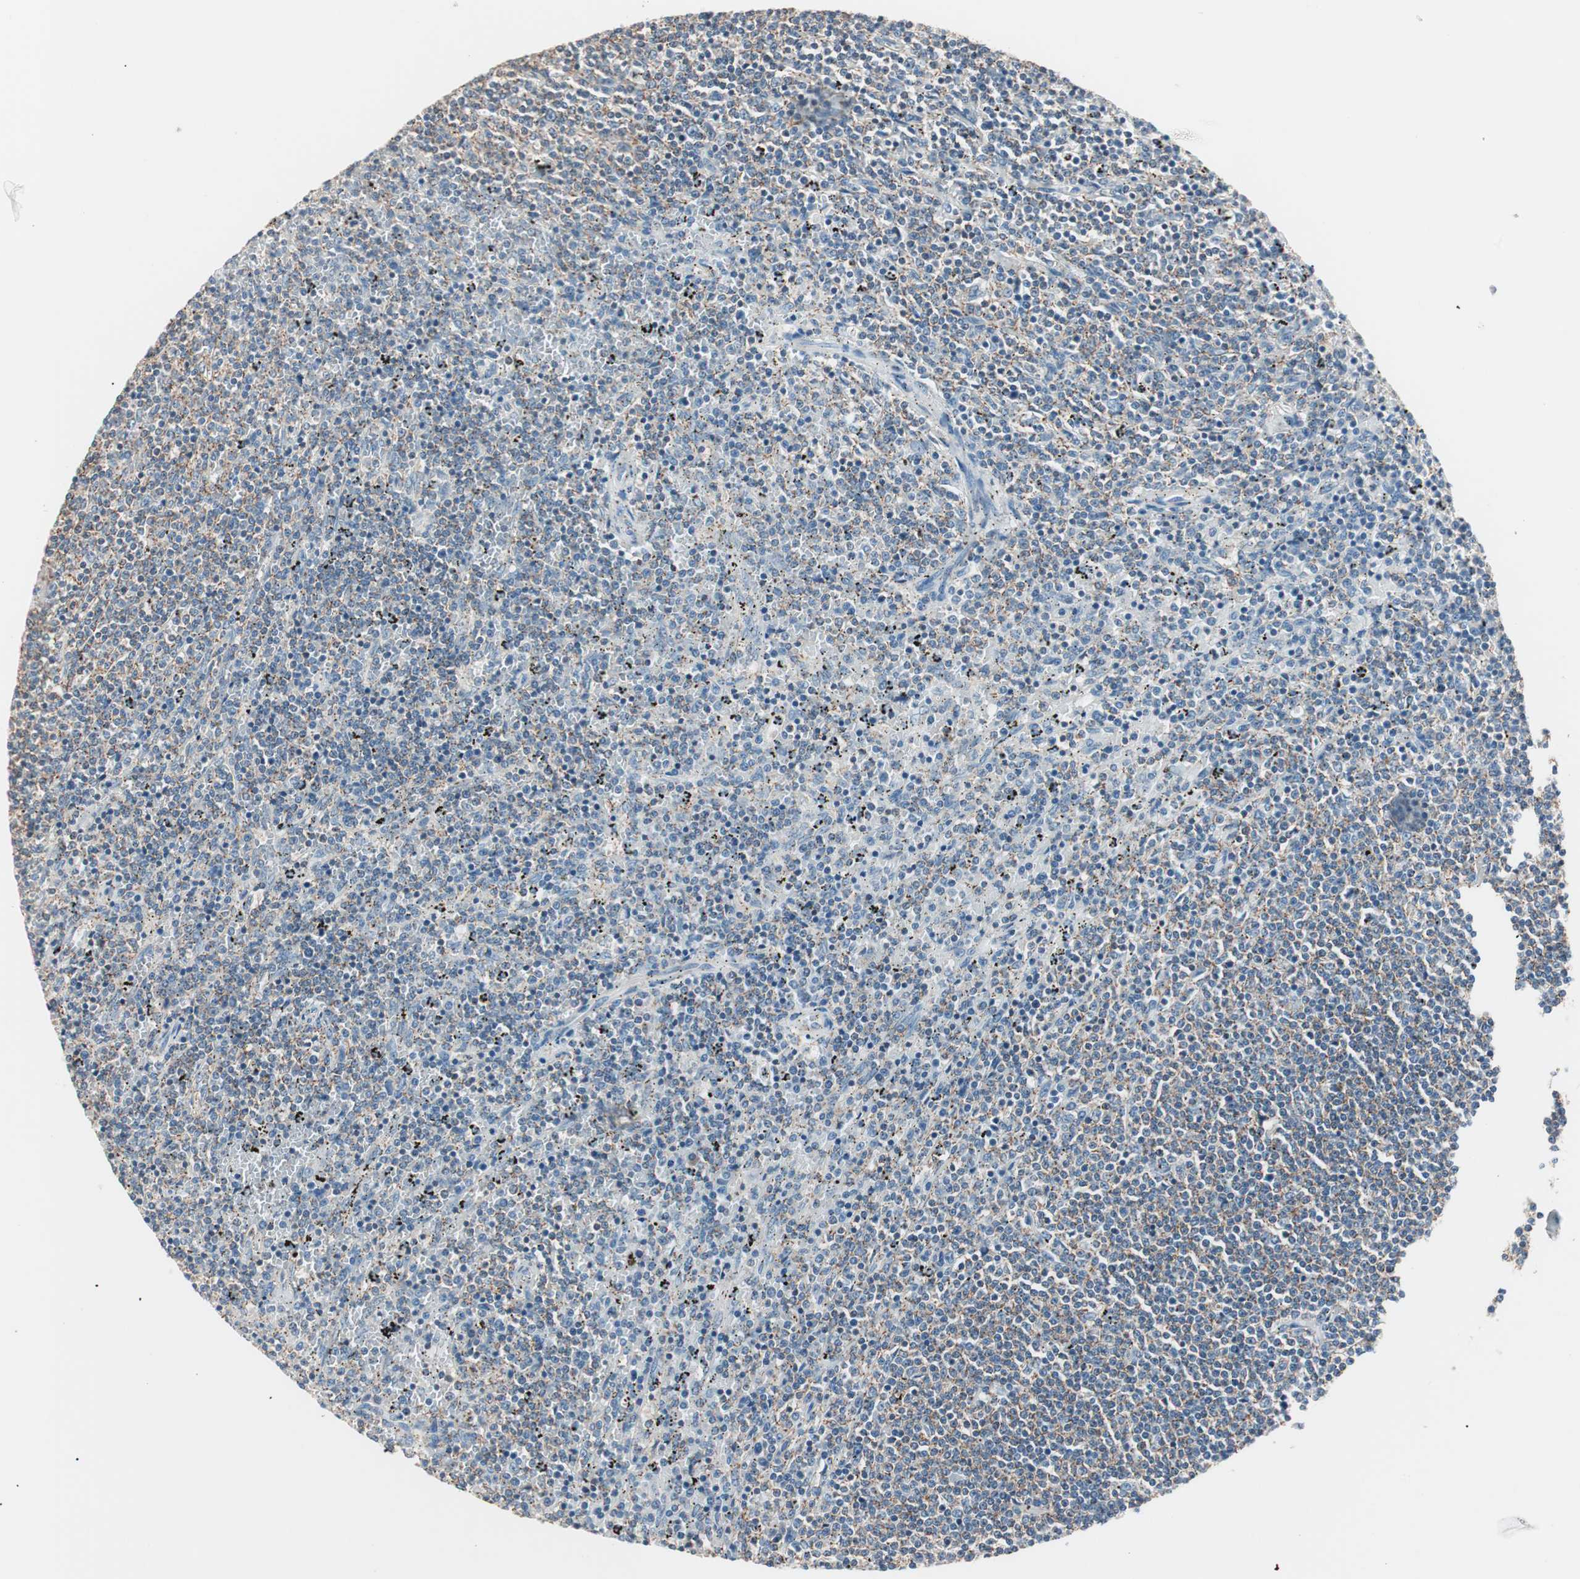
{"staining": {"intensity": "negative", "quantity": "none", "location": "none"}, "tissue": "lymphoma", "cell_type": "Tumor cells", "image_type": "cancer", "snomed": [{"axis": "morphology", "description": "Malignant lymphoma, non-Hodgkin's type, Low grade"}, {"axis": "topography", "description": "Spleen"}], "caption": "An immunohistochemistry (IHC) micrograph of lymphoma is shown. There is no staining in tumor cells of lymphoma.", "gene": "RAD54B", "patient": {"sex": "female", "age": 50}}